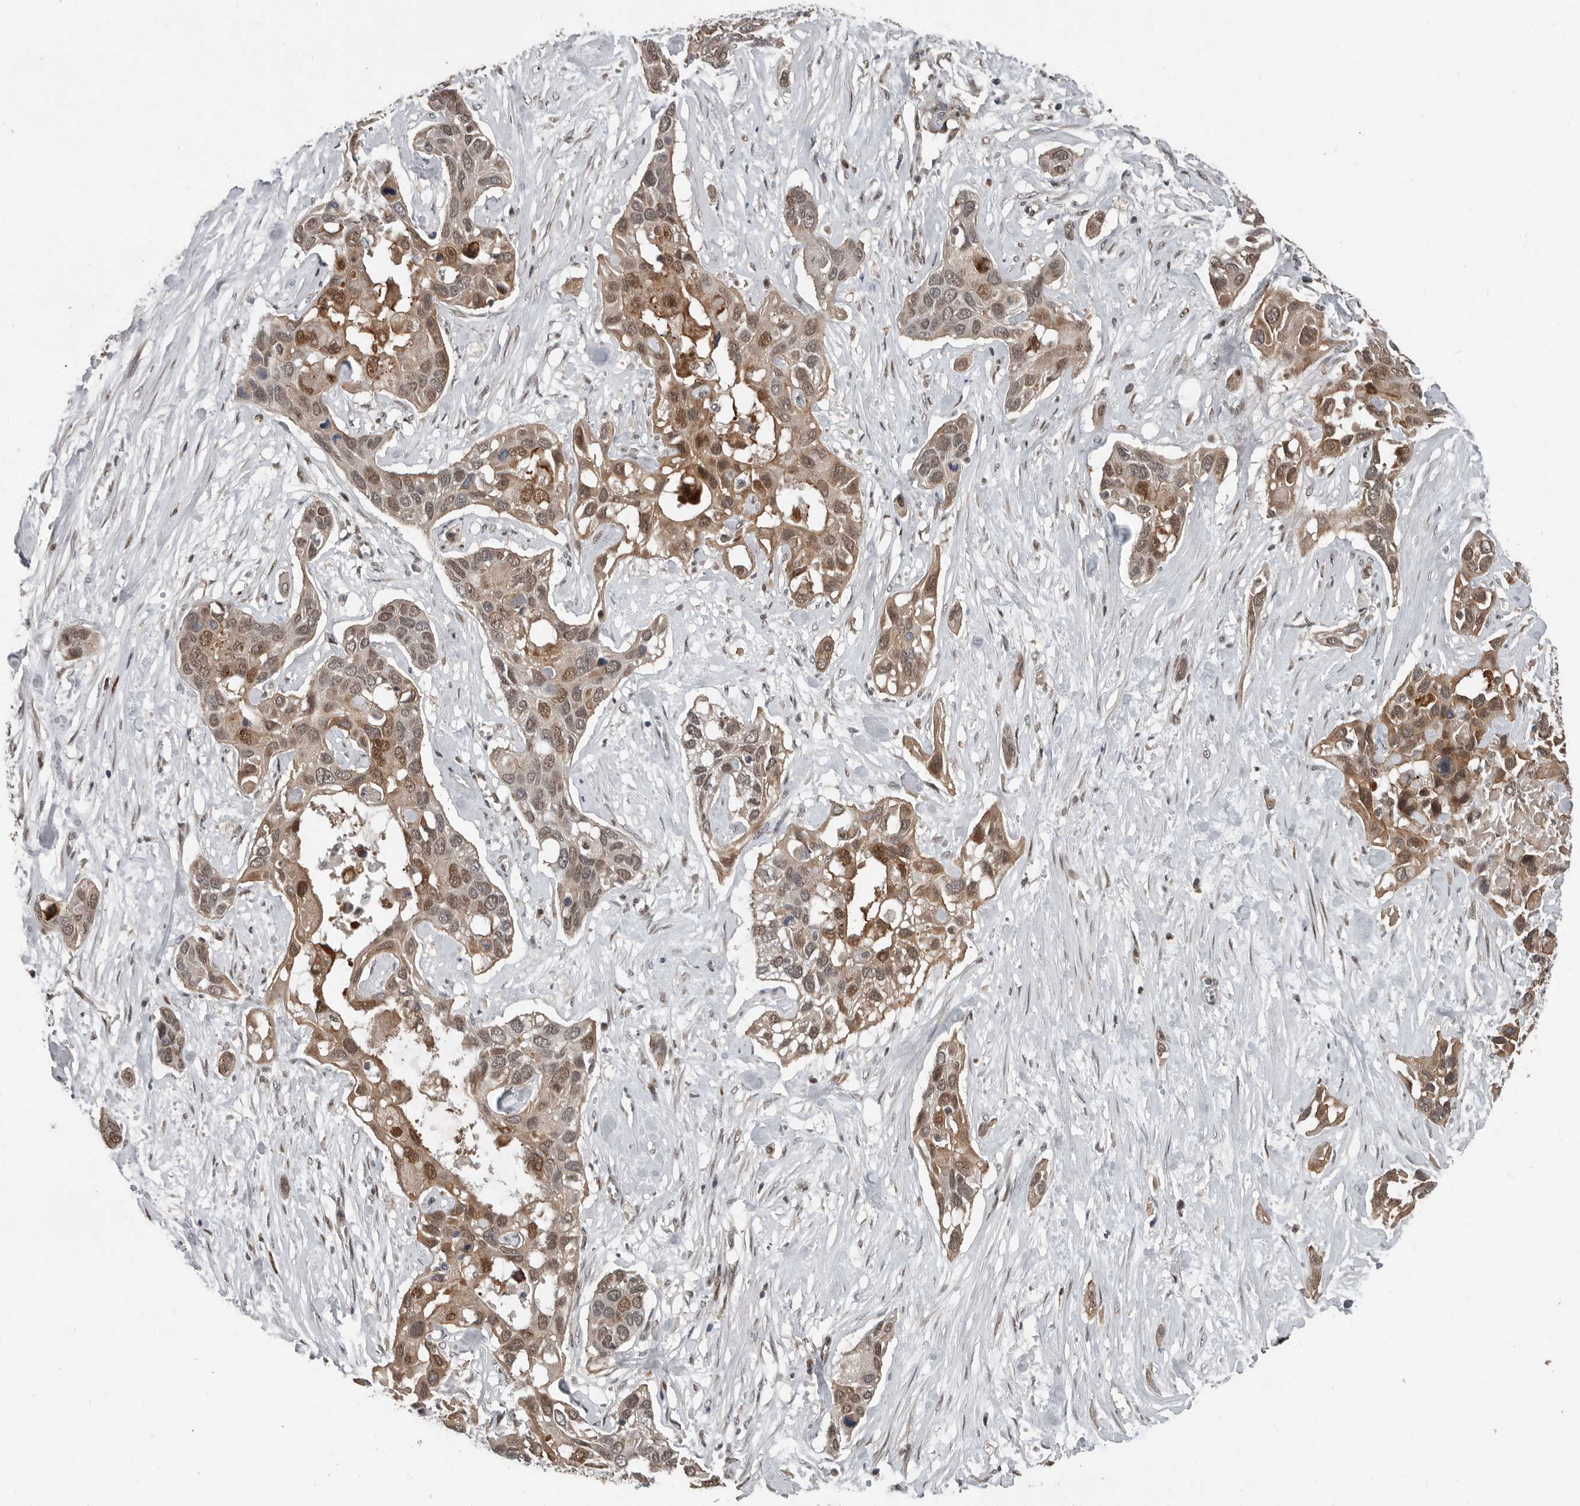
{"staining": {"intensity": "moderate", "quantity": ">75%", "location": "cytoplasmic/membranous,nuclear"}, "tissue": "pancreatic cancer", "cell_type": "Tumor cells", "image_type": "cancer", "snomed": [{"axis": "morphology", "description": "Adenocarcinoma, NOS"}, {"axis": "topography", "description": "Pancreas"}], "caption": "High-power microscopy captured an immunohistochemistry (IHC) photomicrograph of pancreatic adenocarcinoma, revealing moderate cytoplasmic/membranous and nuclear staining in about >75% of tumor cells.", "gene": "YOD1", "patient": {"sex": "female", "age": 60}}